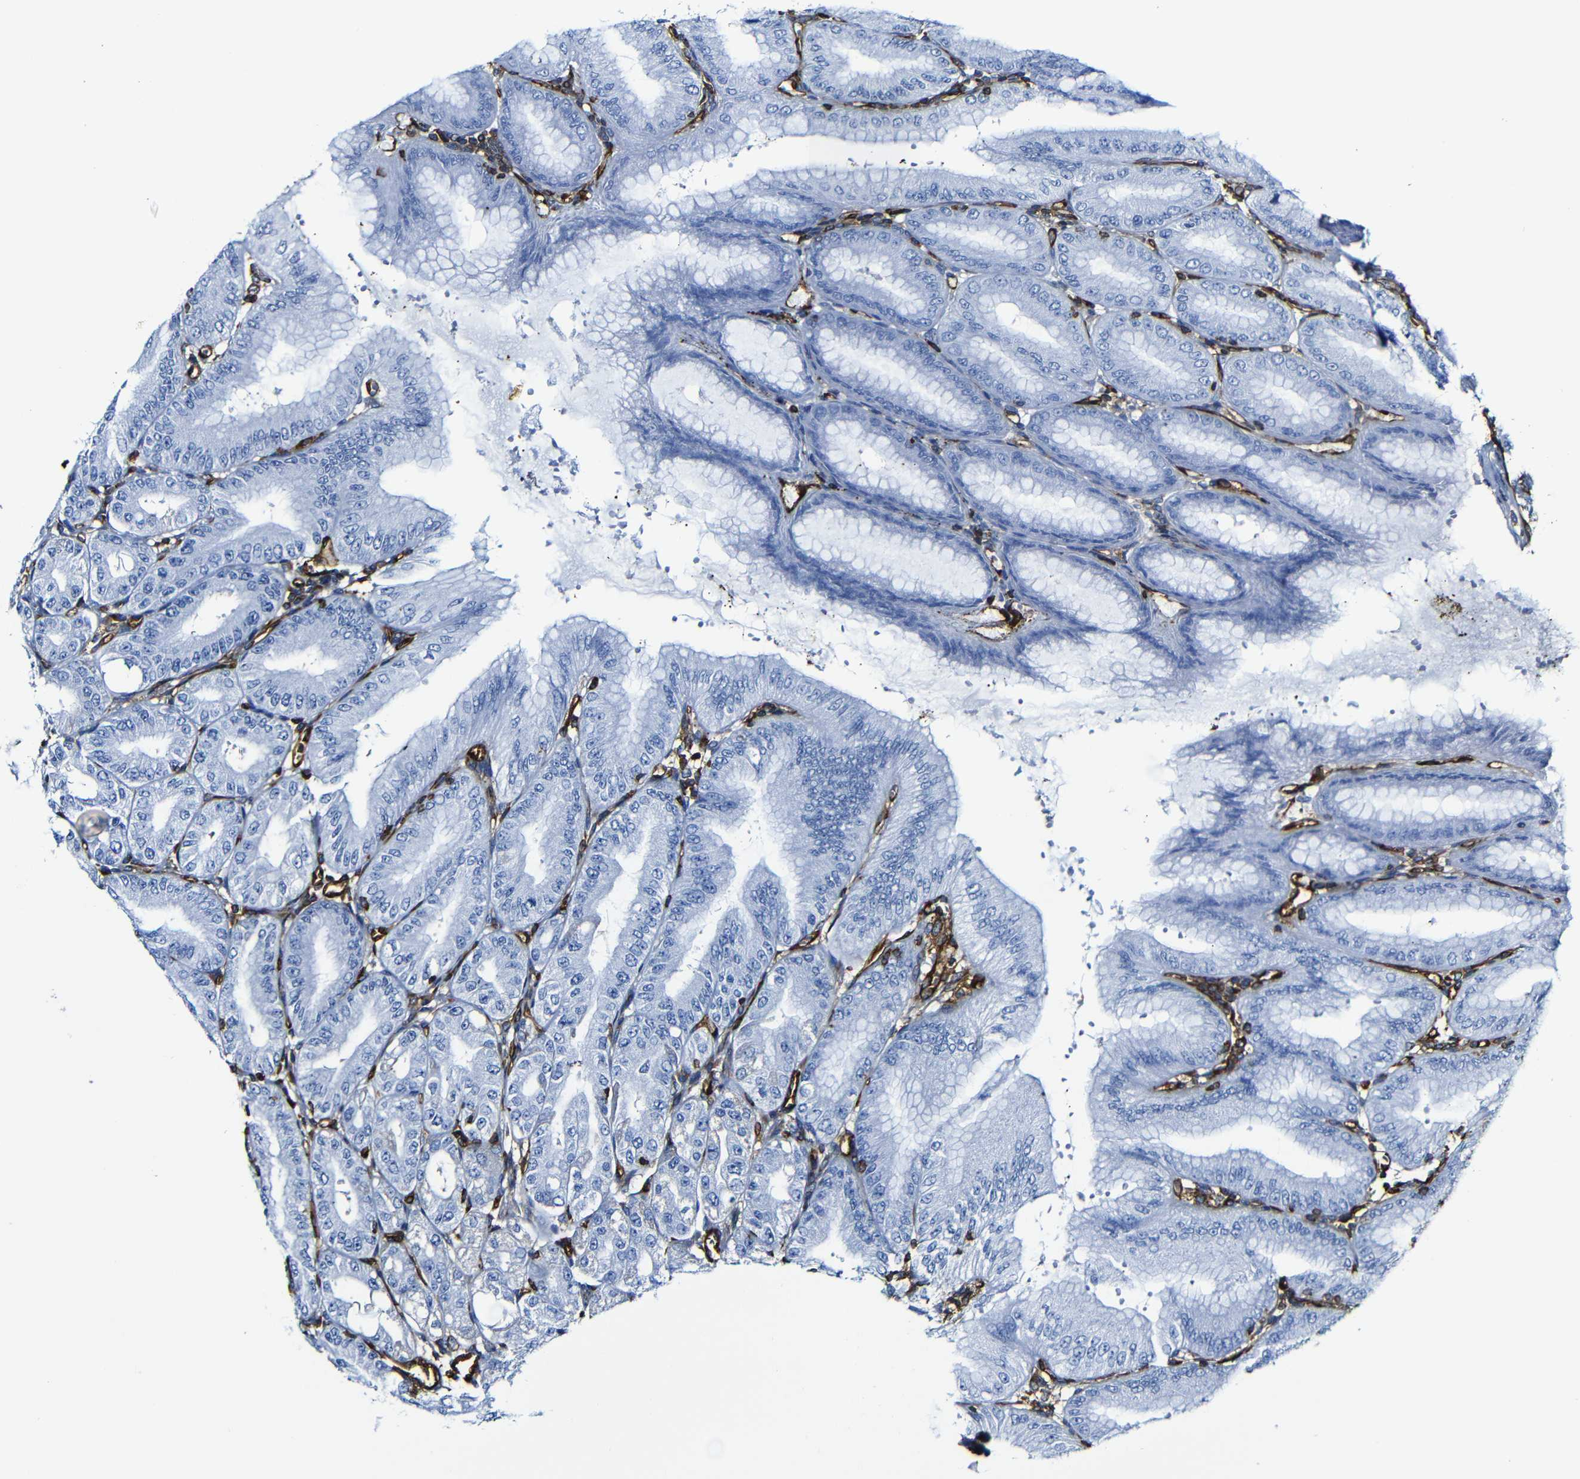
{"staining": {"intensity": "negative", "quantity": "none", "location": "none"}, "tissue": "stomach", "cell_type": "Glandular cells", "image_type": "normal", "snomed": [{"axis": "morphology", "description": "Normal tissue, NOS"}, {"axis": "topography", "description": "Stomach, lower"}], "caption": "Glandular cells show no significant protein staining in unremarkable stomach. The staining is performed using DAB (3,3'-diaminobenzidine) brown chromogen with nuclei counter-stained in using hematoxylin.", "gene": "MSN", "patient": {"sex": "male", "age": 71}}